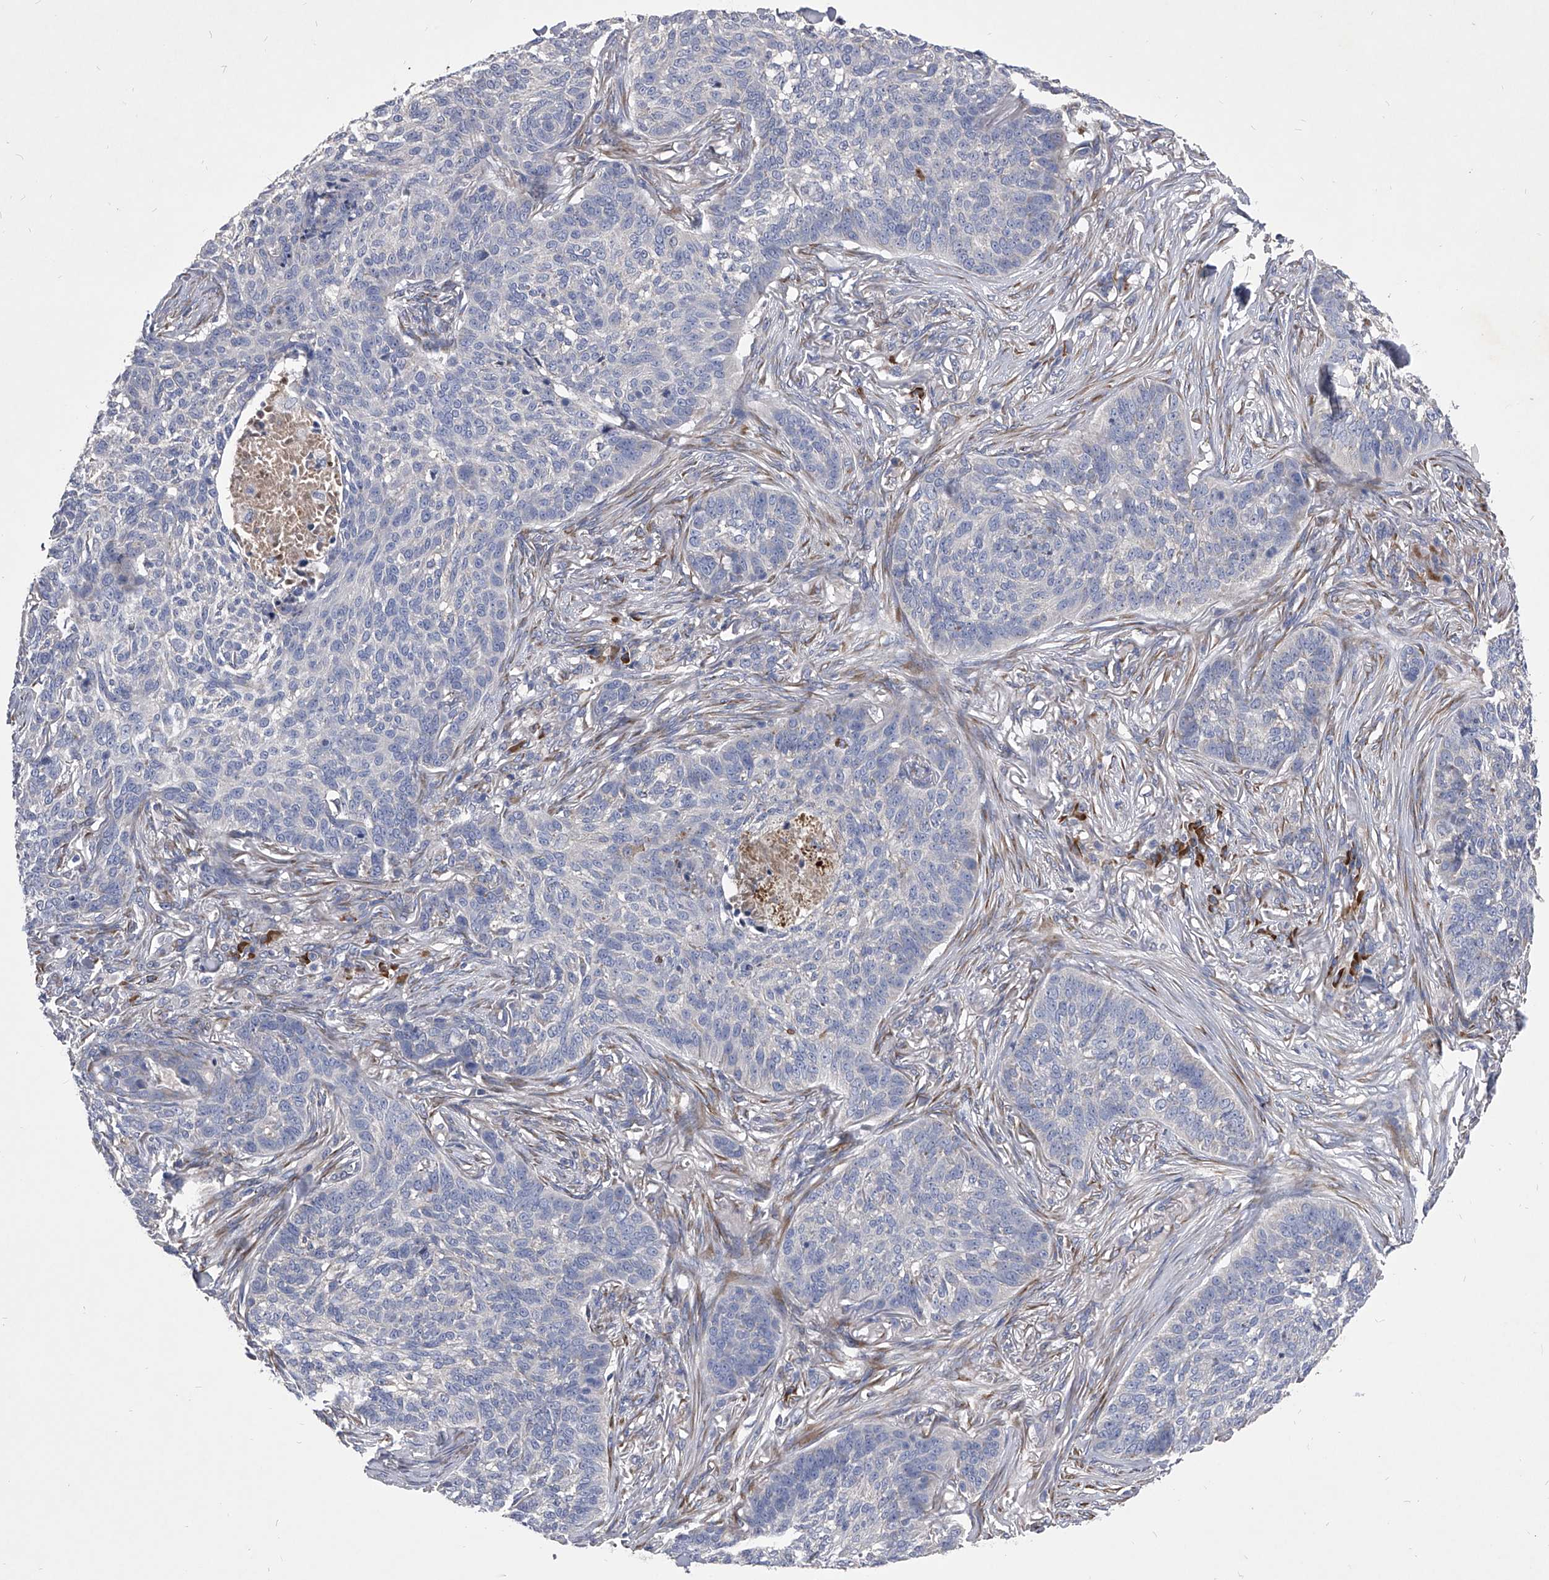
{"staining": {"intensity": "negative", "quantity": "none", "location": "none"}, "tissue": "skin cancer", "cell_type": "Tumor cells", "image_type": "cancer", "snomed": [{"axis": "morphology", "description": "Basal cell carcinoma"}, {"axis": "topography", "description": "Skin"}], "caption": "A photomicrograph of human skin cancer (basal cell carcinoma) is negative for staining in tumor cells.", "gene": "CCR4", "patient": {"sex": "male", "age": 85}}